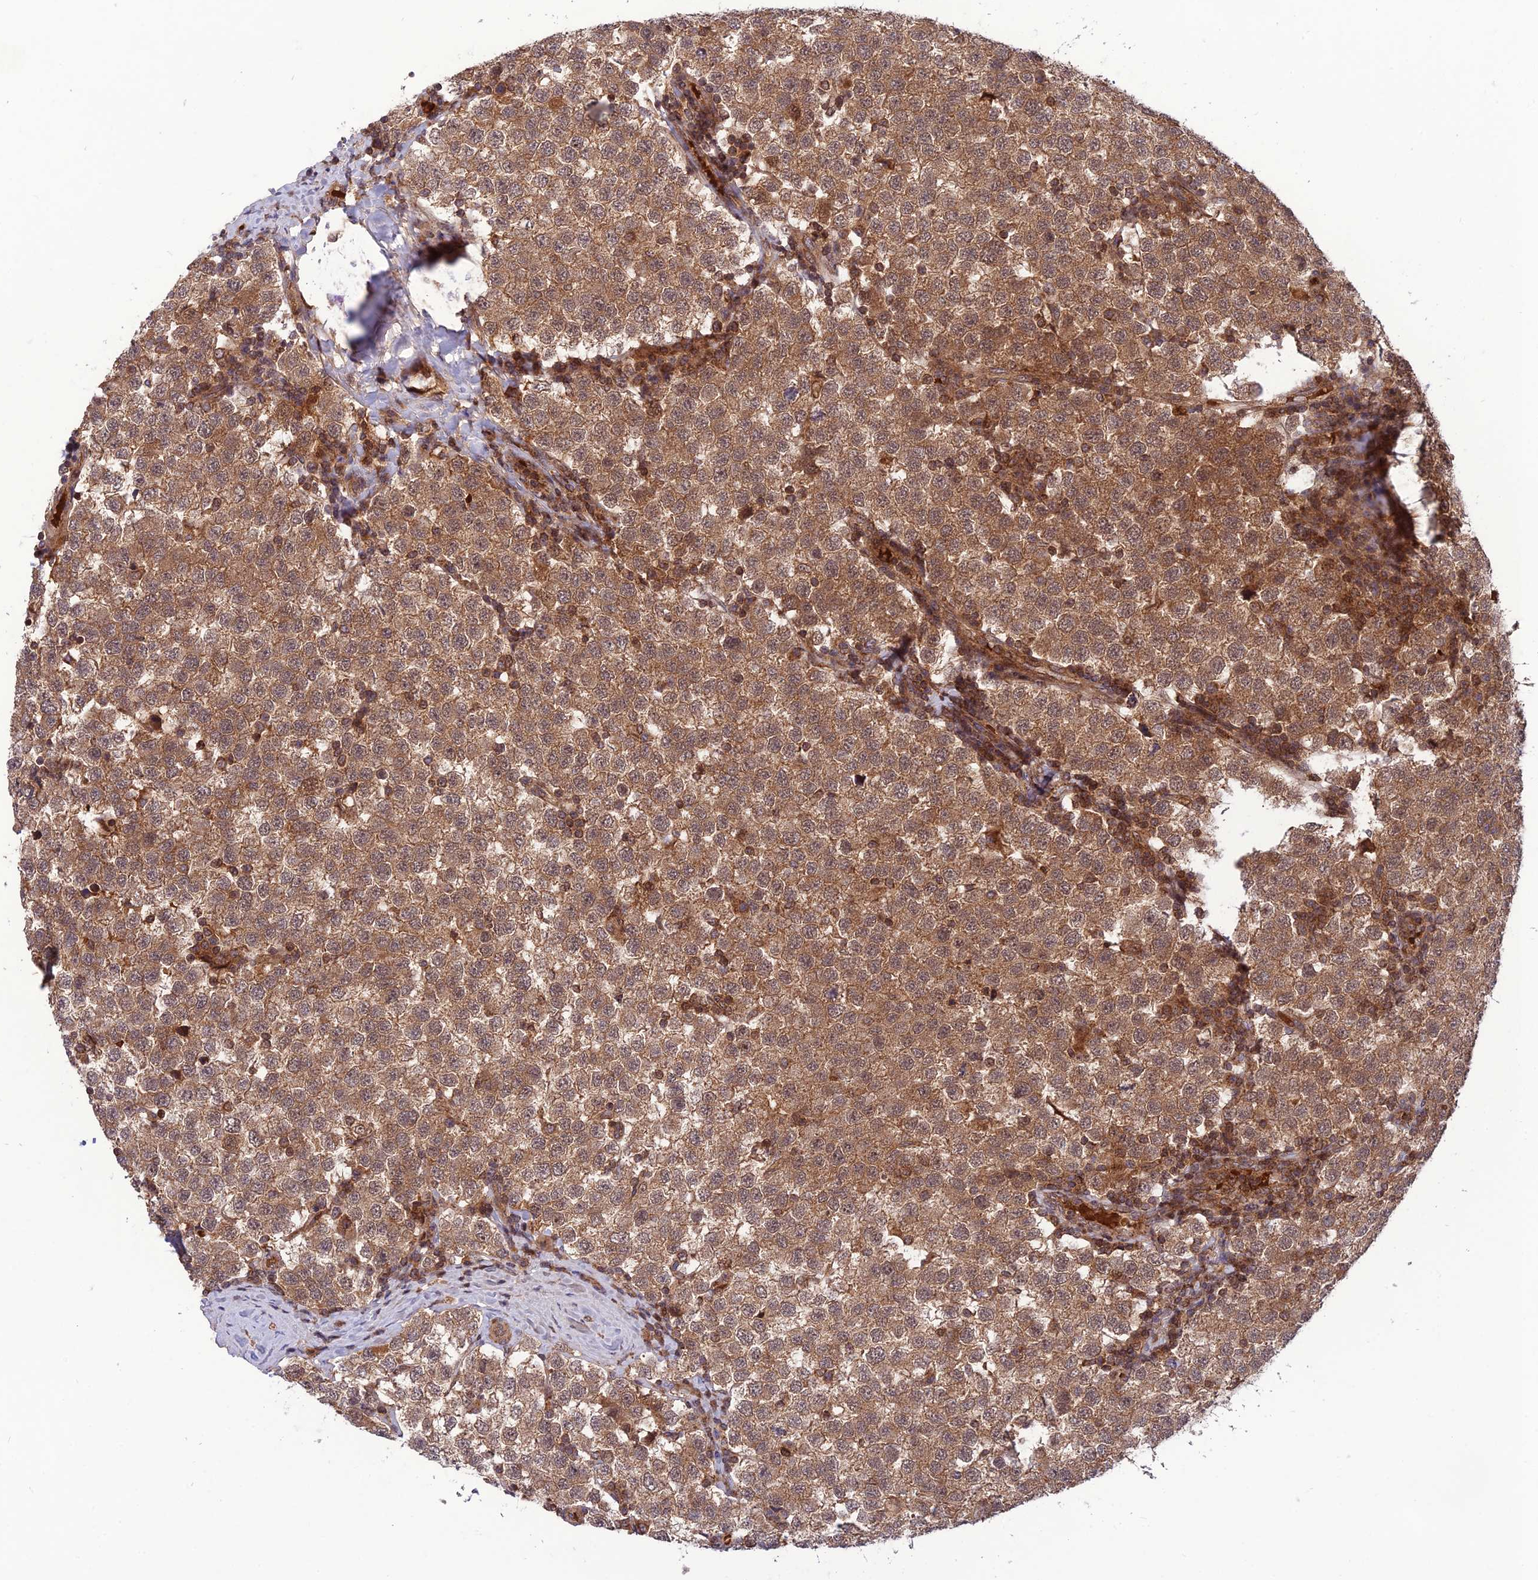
{"staining": {"intensity": "moderate", "quantity": ">75%", "location": "cytoplasmic/membranous"}, "tissue": "testis cancer", "cell_type": "Tumor cells", "image_type": "cancer", "snomed": [{"axis": "morphology", "description": "Seminoma, NOS"}, {"axis": "topography", "description": "Testis"}], "caption": "Immunohistochemistry of human testis seminoma shows medium levels of moderate cytoplasmic/membranous positivity in approximately >75% of tumor cells.", "gene": "NDUFC1", "patient": {"sex": "male", "age": 34}}